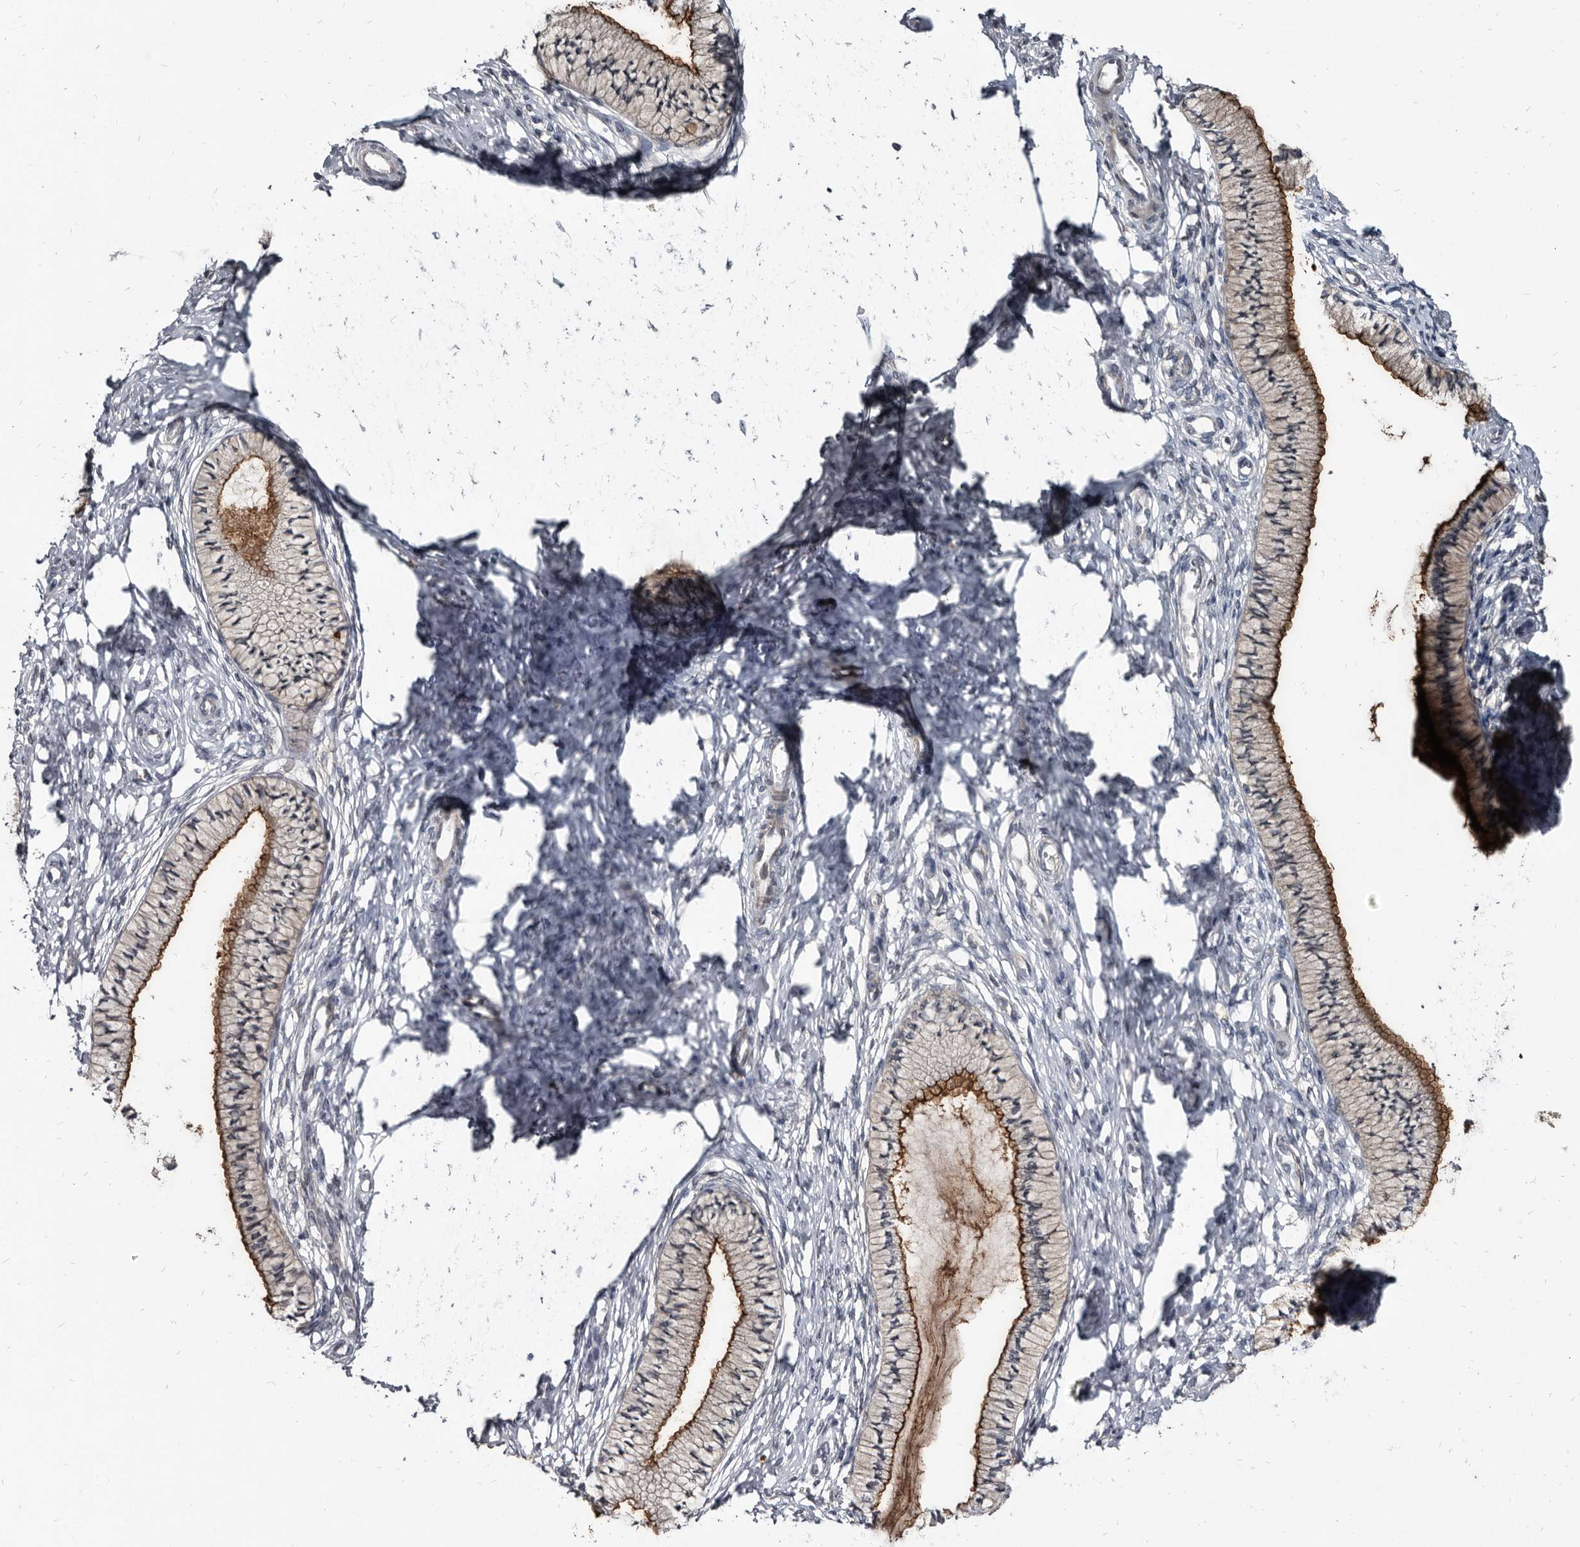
{"staining": {"intensity": "strong", "quantity": ">75%", "location": "cytoplasmic/membranous"}, "tissue": "cervix", "cell_type": "Glandular cells", "image_type": "normal", "snomed": [{"axis": "morphology", "description": "Normal tissue, NOS"}, {"axis": "topography", "description": "Cervix"}], "caption": "Immunohistochemistry staining of normal cervix, which exhibits high levels of strong cytoplasmic/membranous expression in about >75% of glandular cells indicating strong cytoplasmic/membranous protein positivity. The staining was performed using DAB (brown) for protein detection and nuclei were counterstained in hematoxylin (blue).", "gene": "PROM1", "patient": {"sex": "female", "age": 36}}